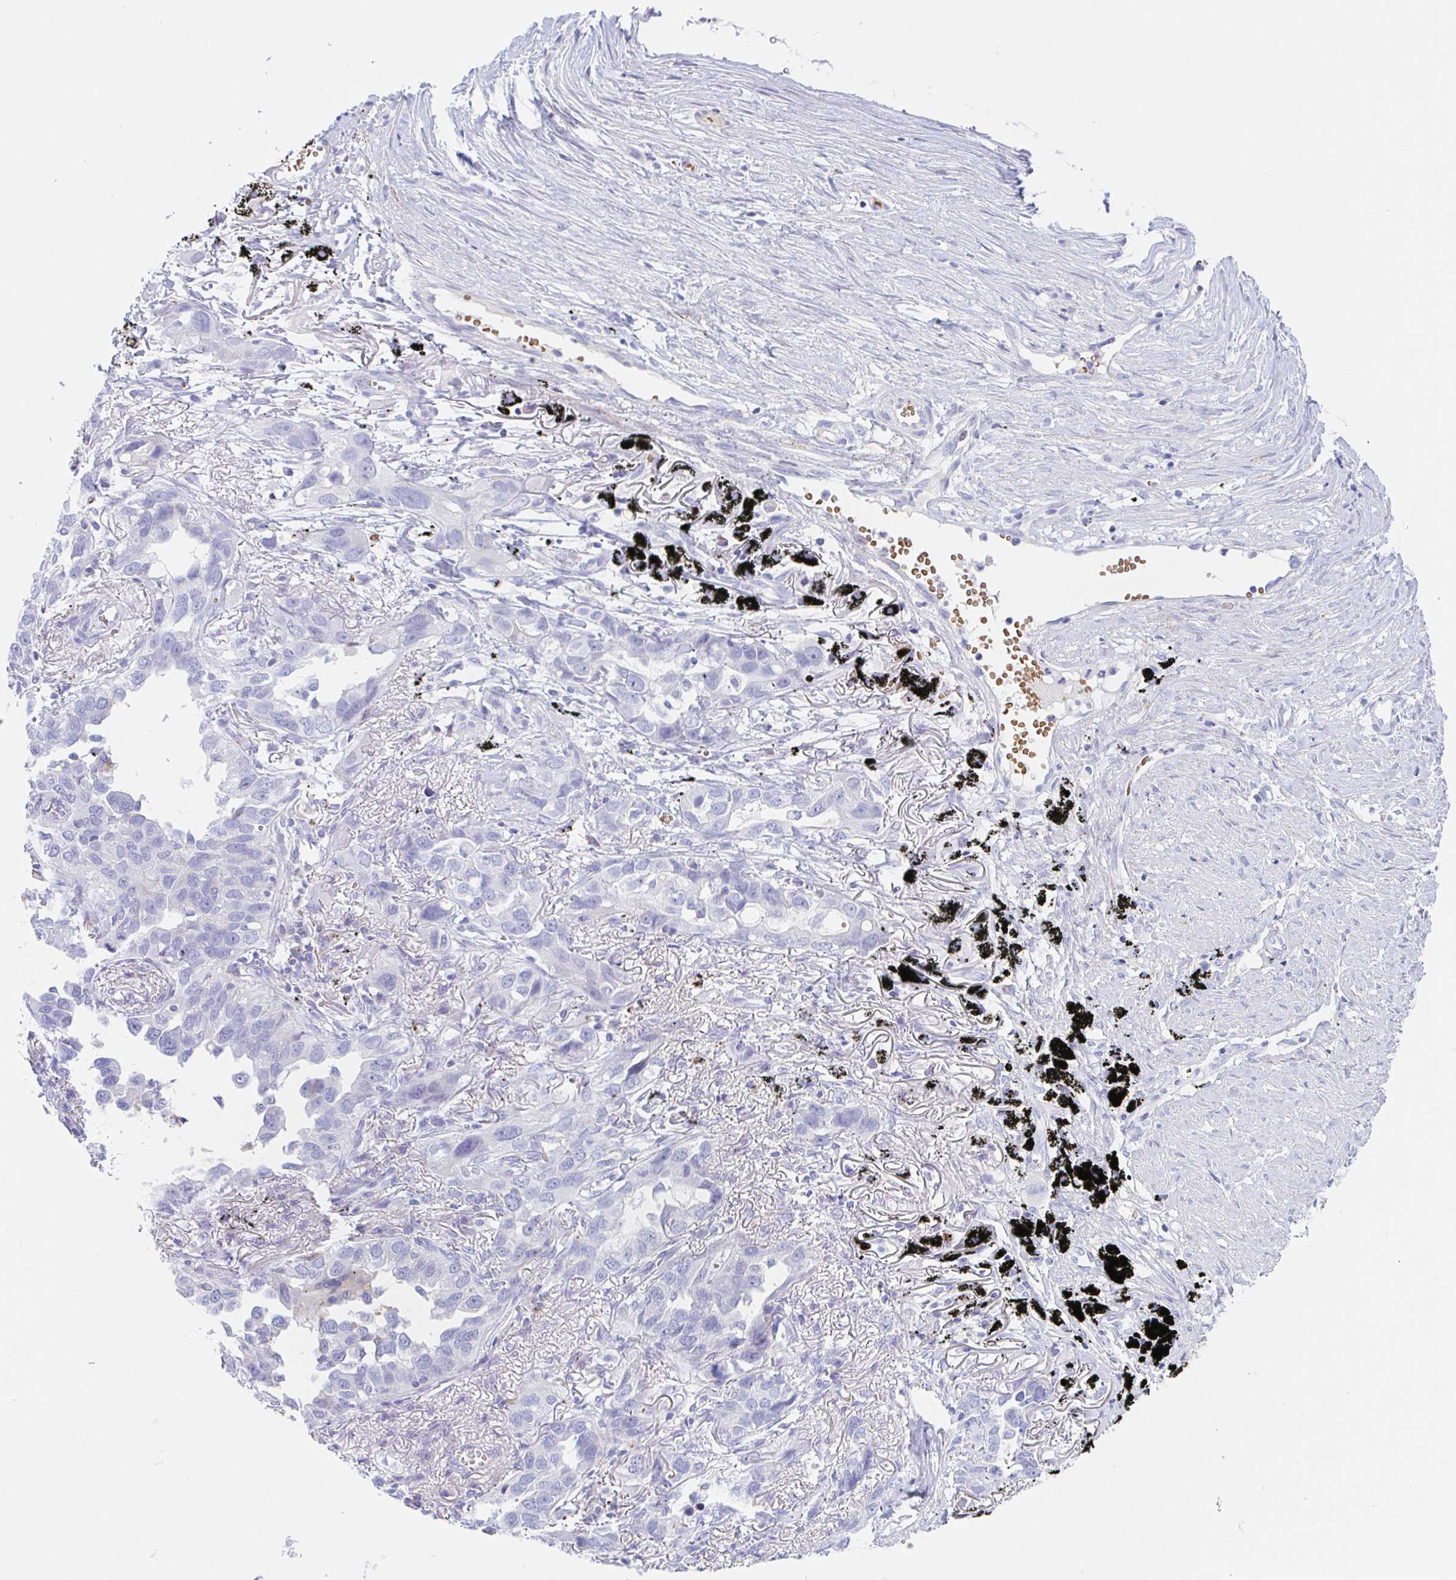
{"staining": {"intensity": "negative", "quantity": "none", "location": "none"}, "tissue": "lung cancer", "cell_type": "Tumor cells", "image_type": "cancer", "snomed": [{"axis": "morphology", "description": "Adenocarcinoma, NOS"}, {"axis": "topography", "description": "Lung"}], "caption": "Photomicrograph shows no significant protein expression in tumor cells of lung adenocarcinoma.", "gene": "ANKRD9", "patient": {"sex": "male", "age": 67}}